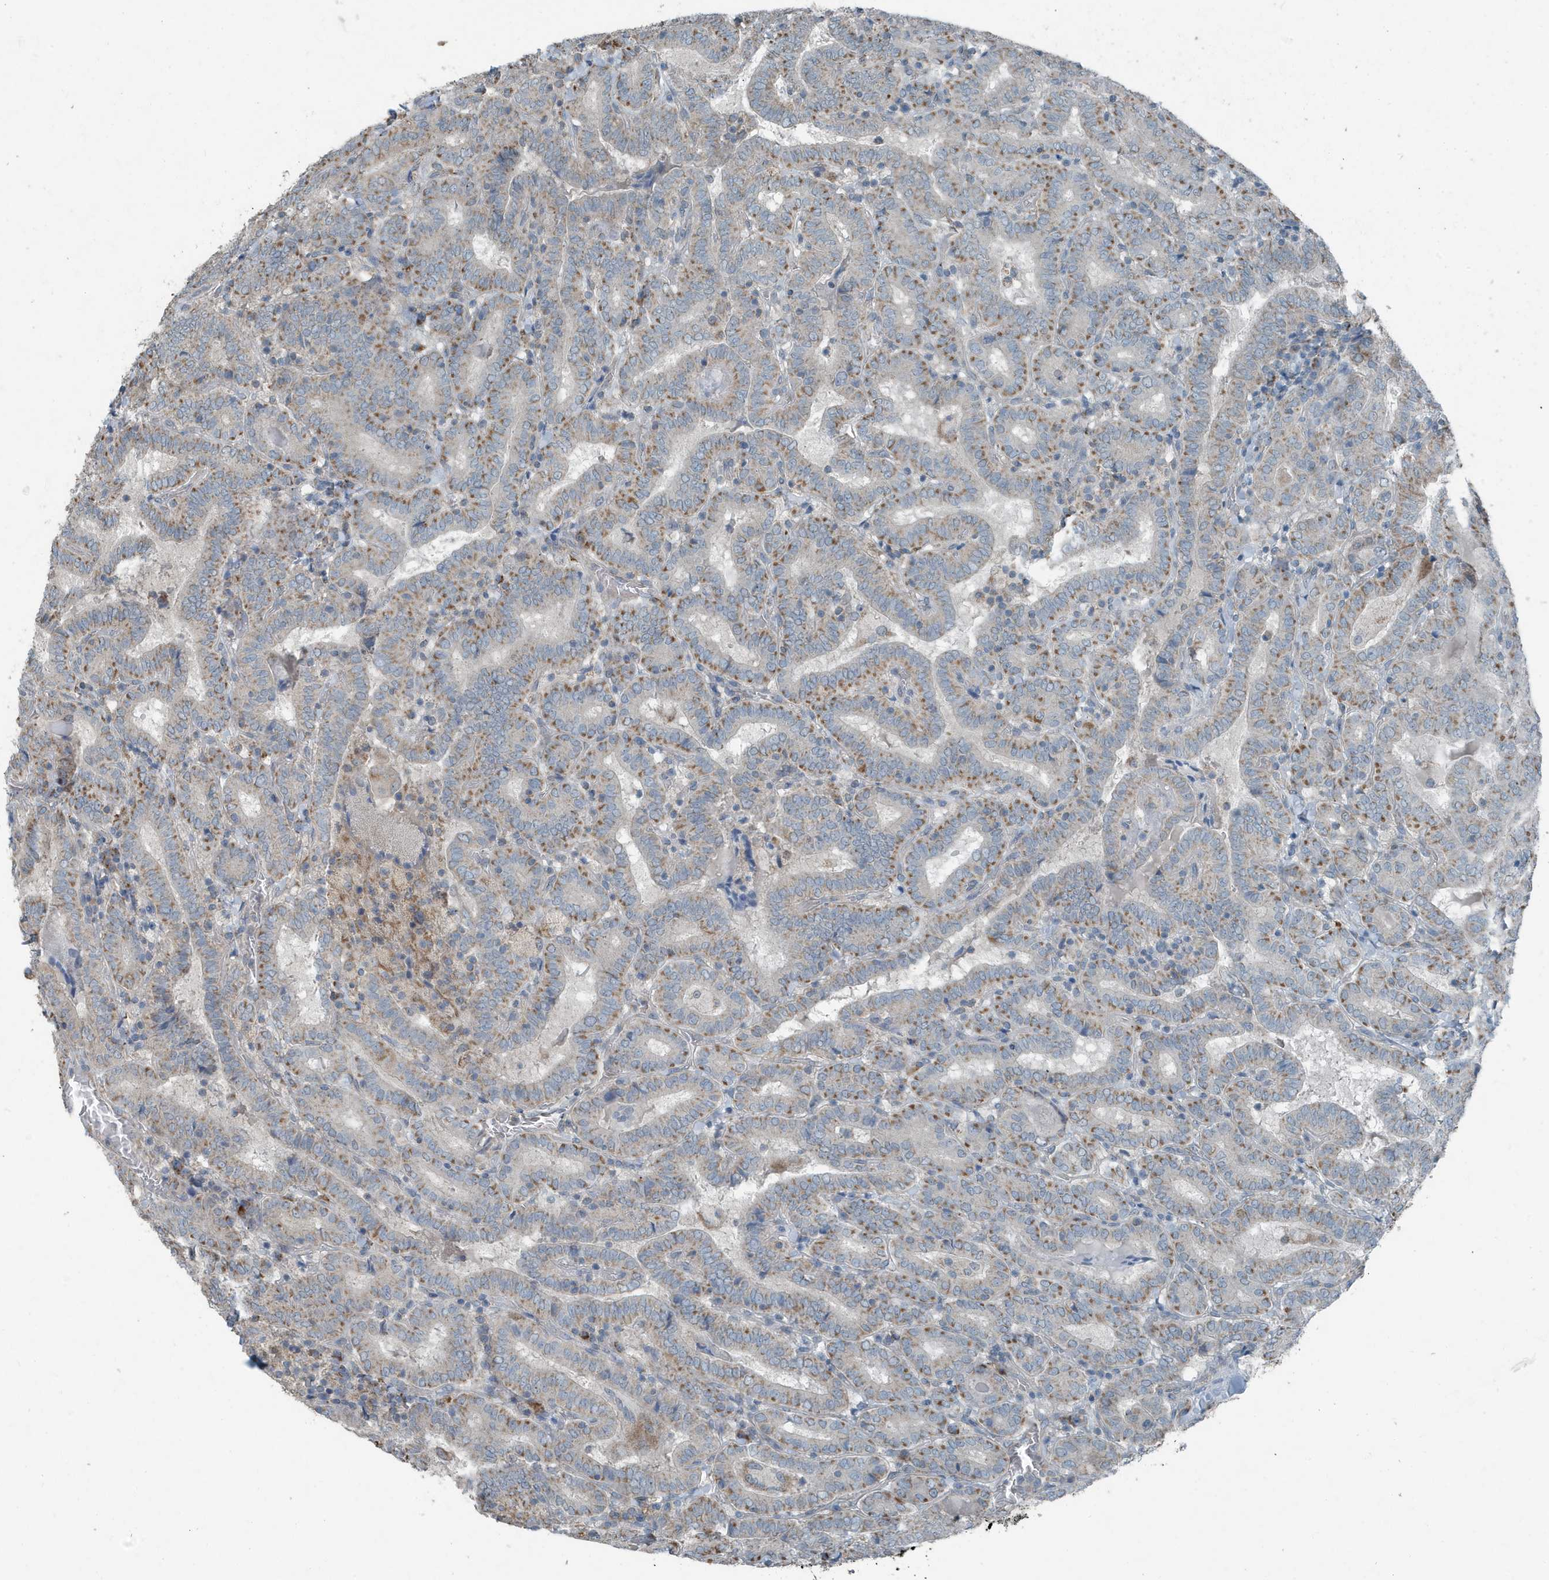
{"staining": {"intensity": "moderate", "quantity": "25%-75%", "location": "cytoplasmic/membranous"}, "tissue": "thyroid cancer", "cell_type": "Tumor cells", "image_type": "cancer", "snomed": [{"axis": "morphology", "description": "Papillary adenocarcinoma, NOS"}, {"axis": "topography", "description": "Thyroid gland"}], "caption": "Moderate cytoplasmic/membranous protein positivity is seen in approximately 25%-75% of tumor cells in thyroid cancer.", "gene": "MT-CYB", "patient": {"sex": "female", "age": 72}}